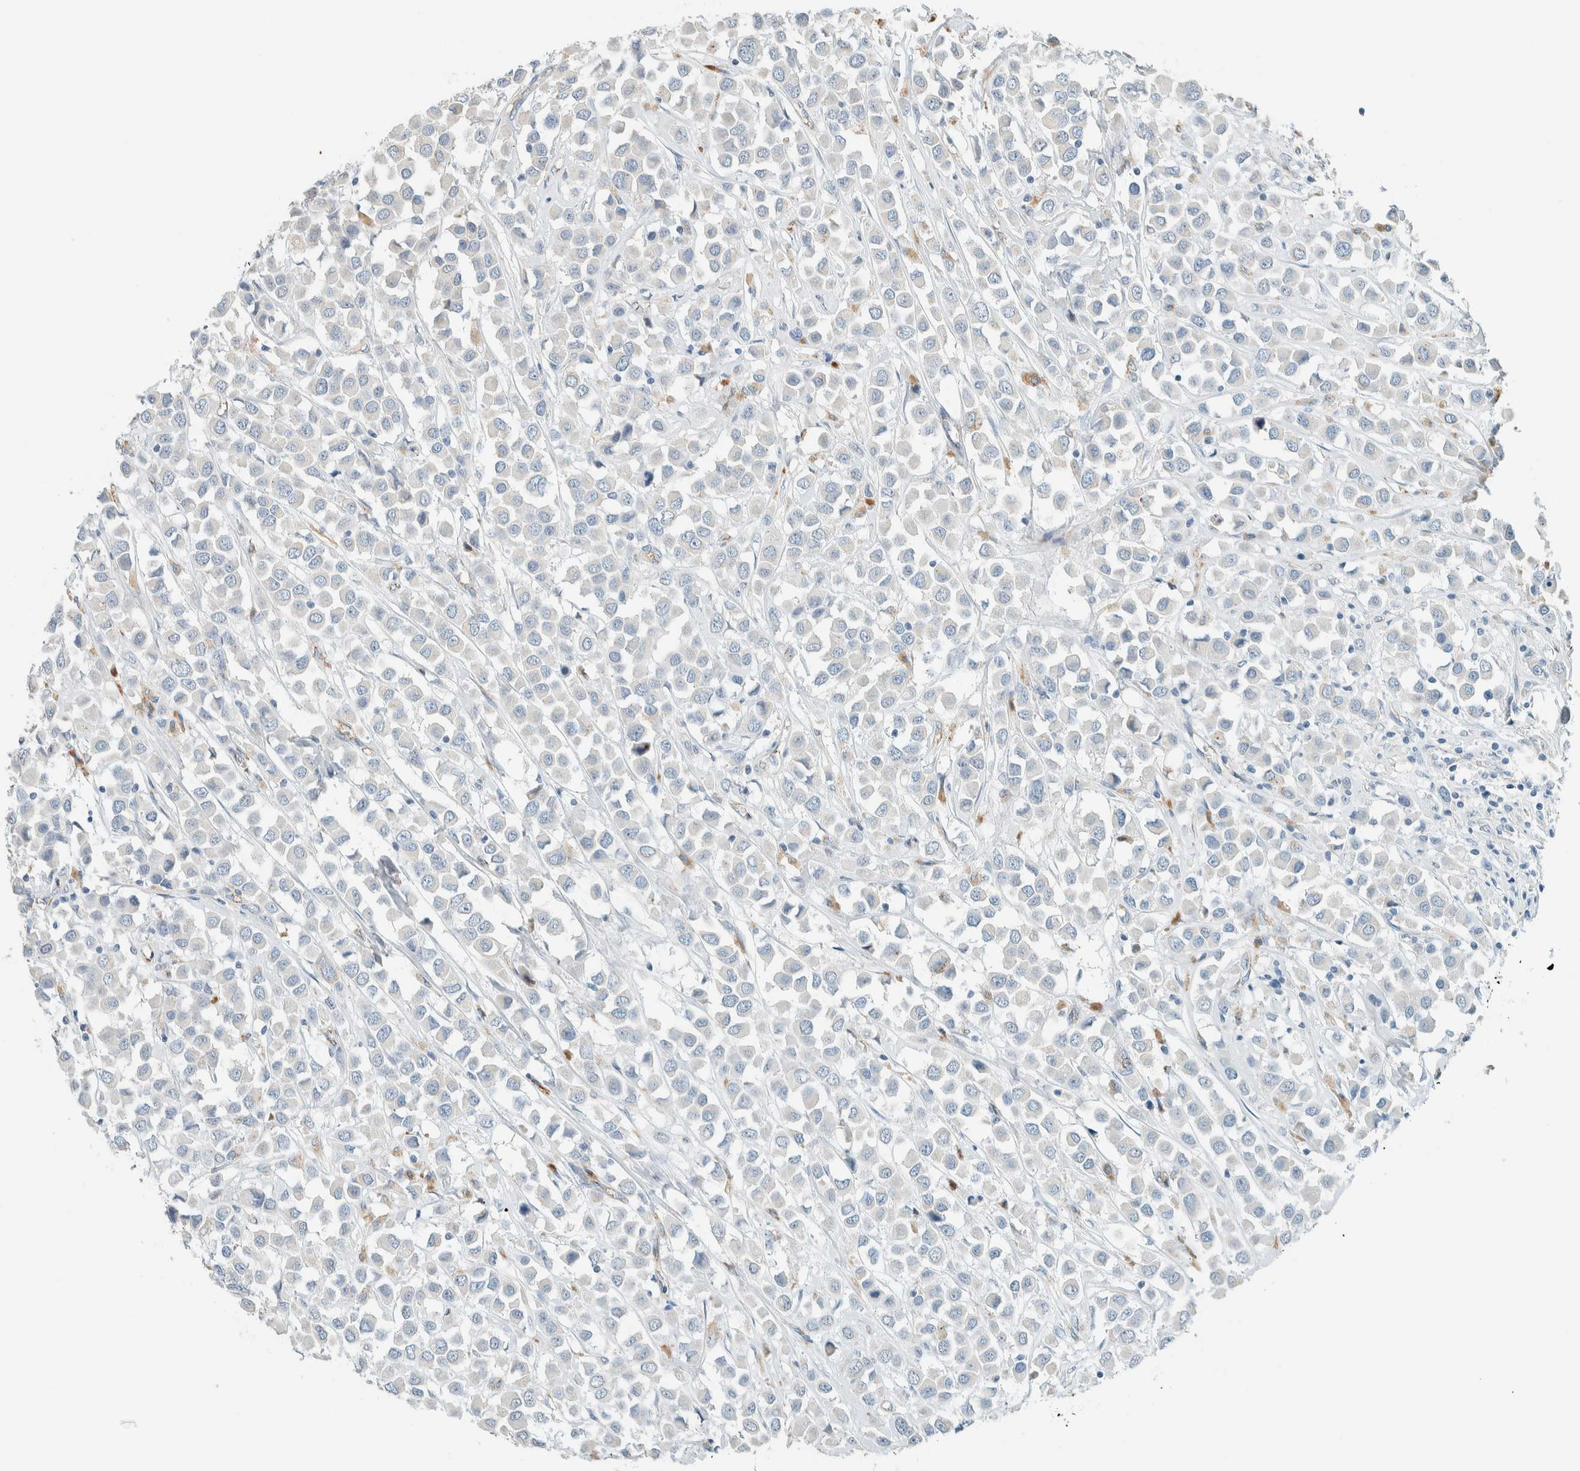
{"staining": {"intensity": "negative", "quantity": "none", "location": "none"}, "tissue": "breast cancer", "cell_type": "Tumor cells", "image_type": "cancer", "snomed": [{"axis": "morphology", "description": "Duct carcinoma"}, {"axis": "topography", "description": "Breast"}], "caption": "Tumor cells show no significant protein expression in breast cancer (invasive ductal carcinoma).", "gene": "SLFN12", "patient": {"sex": "female", "age": 61}}